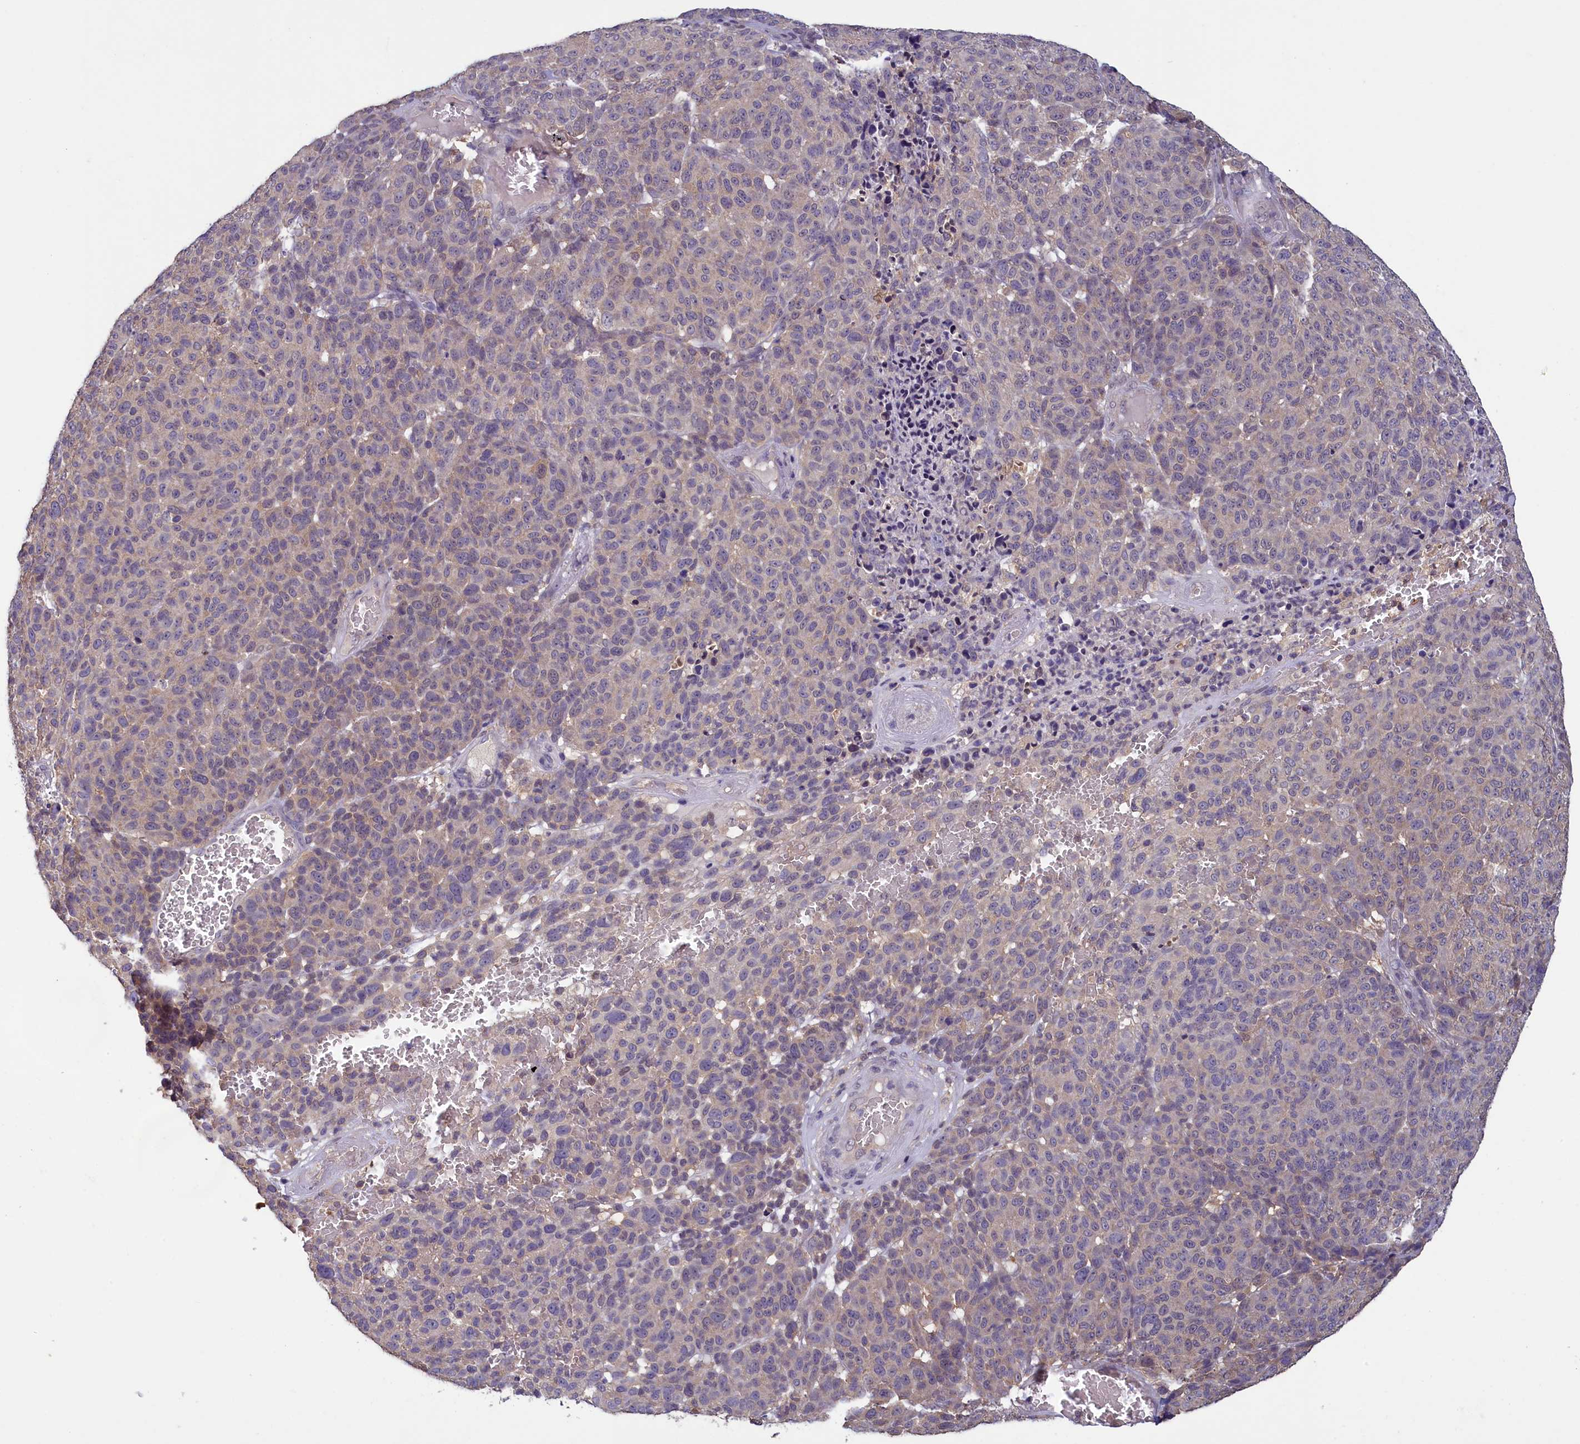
{"staining": {"intensity": "negative", "quantity": "none", "location": "none"}, "tissue": "melanoma", "cell_type": "Tumor cells", "image_type": "cancer", "snomed": [{"axis": "morphology", "description": "Malignant melanoma, NOS"}, {"axis": "topography", "description": "Skin"}], "caption": "This is an IHC histopathology image of human malignant melanoma. There is no staining in tumor cells.", "gene": "NUBP1", "patient": {"sex": "male", "age": 49}}